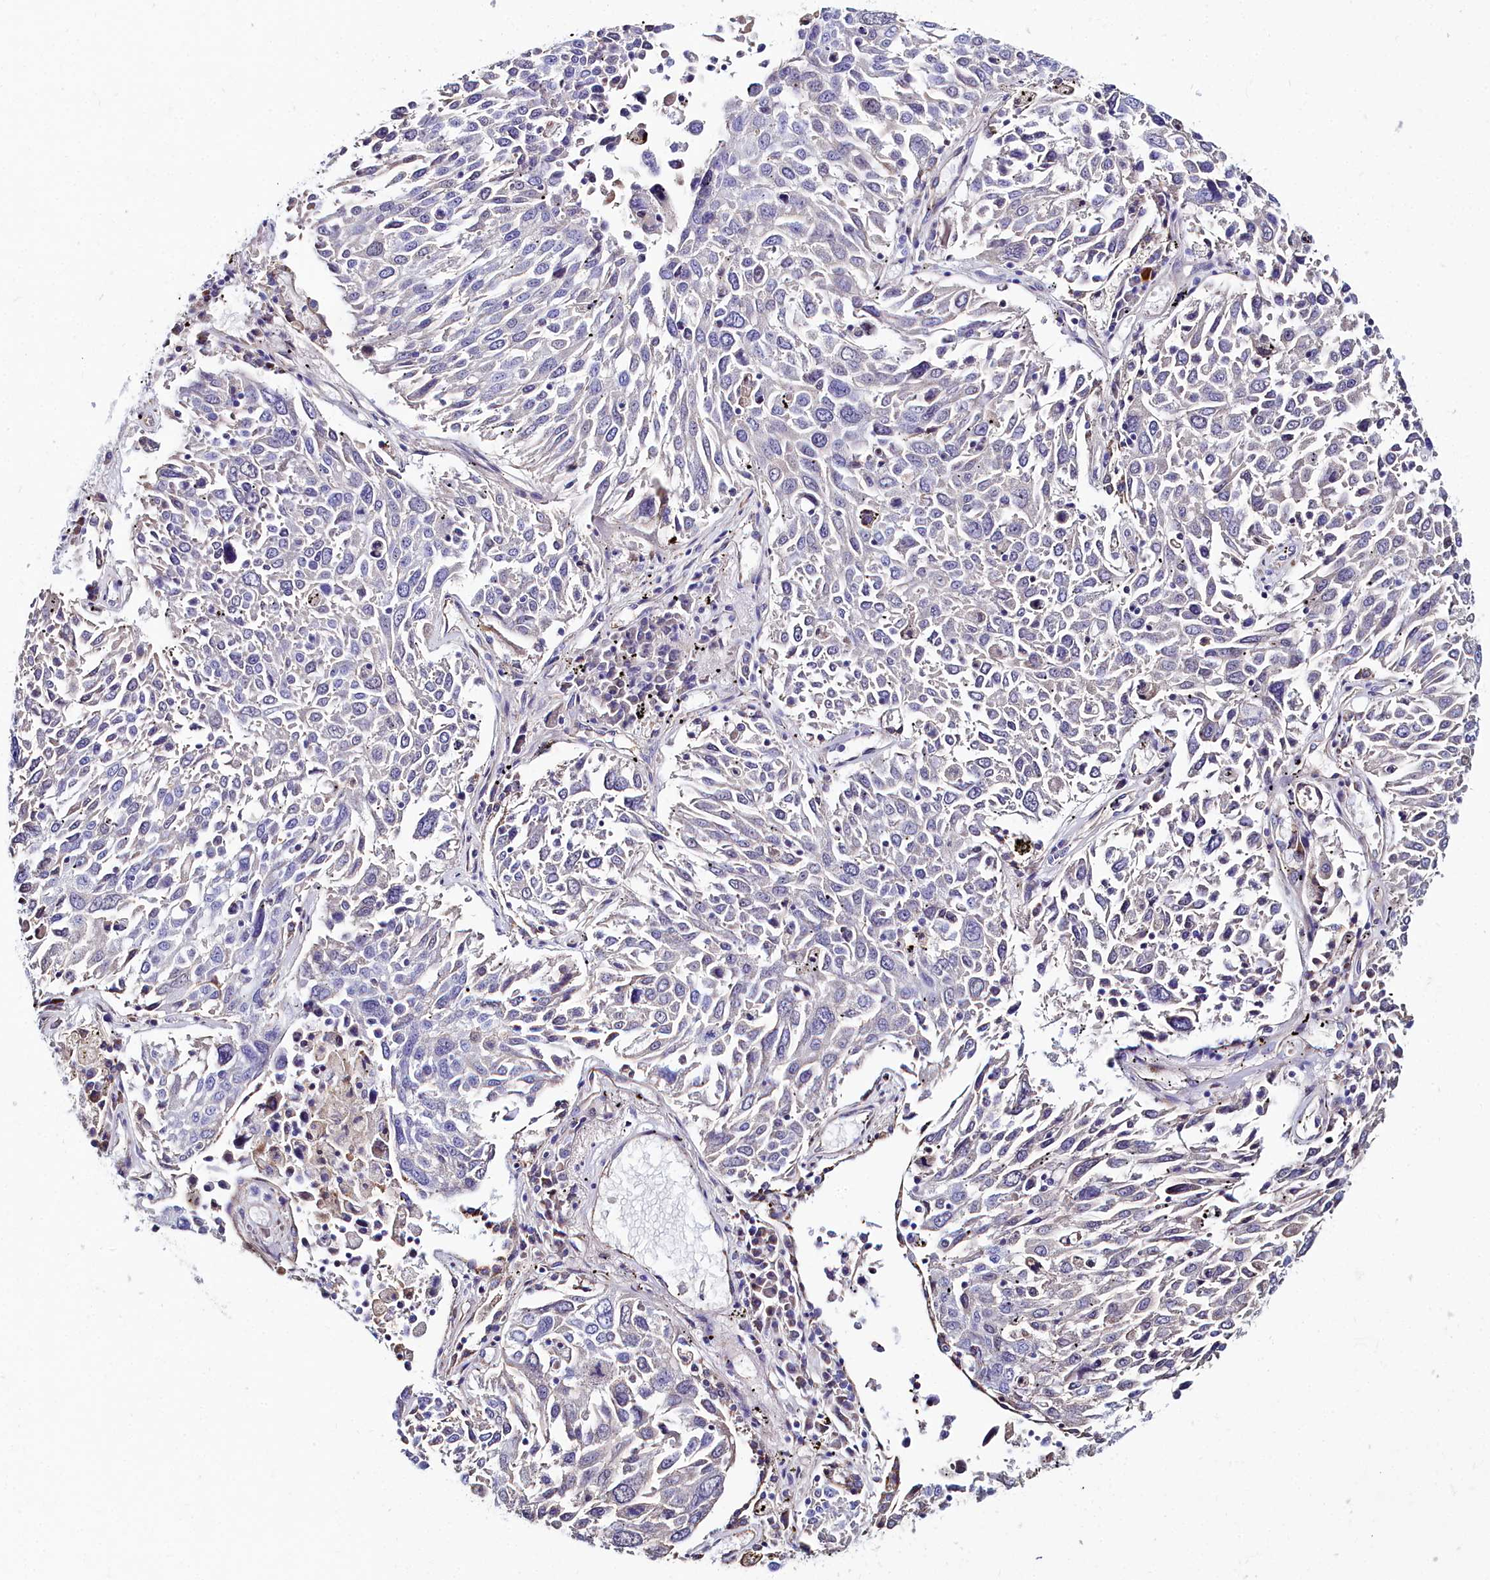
{"staining": {"intensity": "negative", "quantity": "none", "location": "none"}, "tissue": "lung cancer", "cell_type": "Tumor cells", "image_type": "cancer", "snomed": [{"axis": "morphology", "description": "Squamous cell carcinoma, NOS"}, {"axis": "topography", "description": "Lung"}], "caption": "There is no significant staining in tumor cells of lung cancer. (Brightfield microscopy of DAB (3,3'-diaminobenzidine) immunohistochemistry (IHC) at high magnification).", "gene": "SLC49A3", "patient": {"sex": "male", "age": 65}}